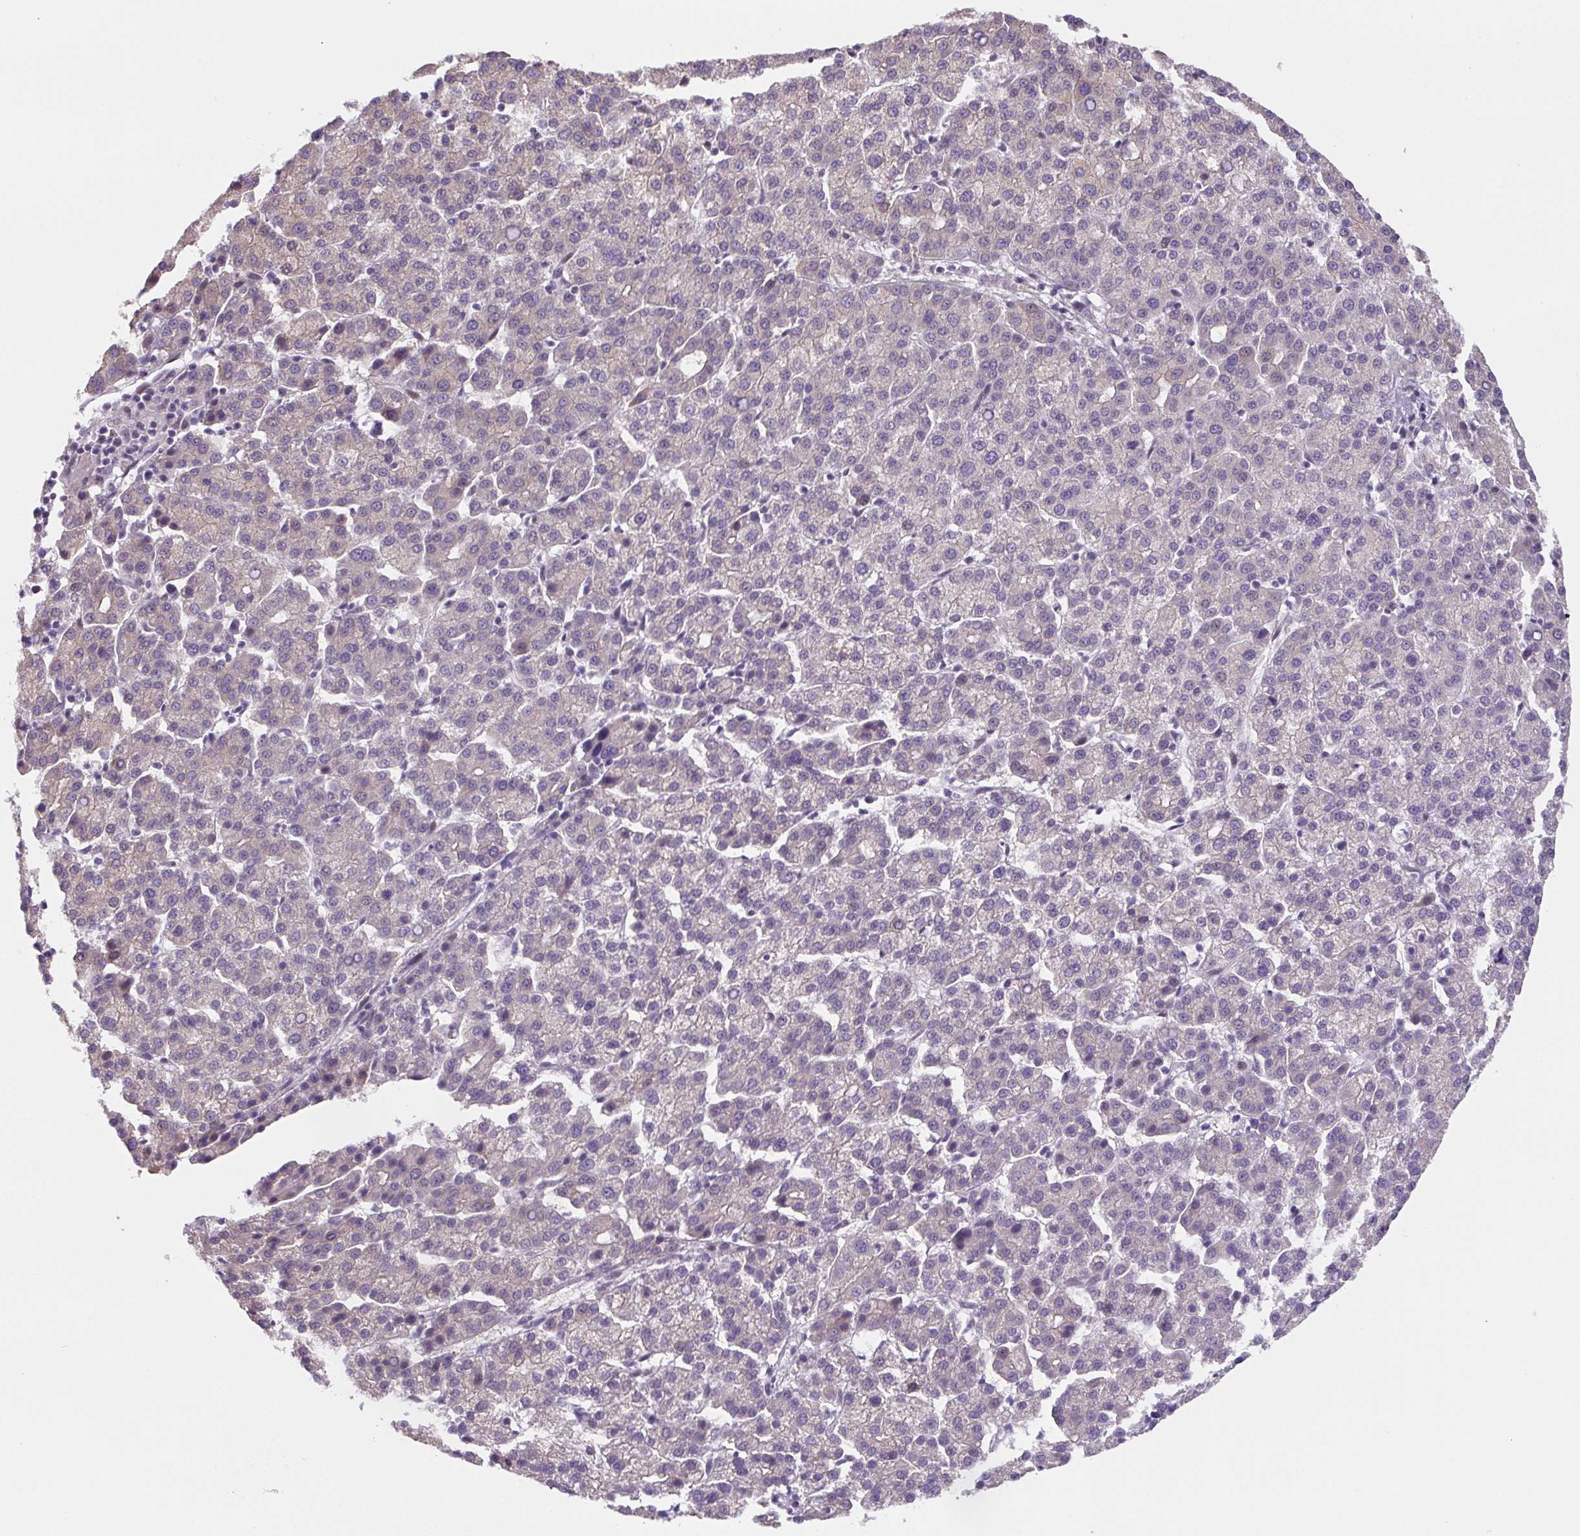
{"staining": {"intensity": "negative", "quantity": "none", "location": "none"}, "tissue": "liver cancer", "cell_type": "Tumor cells", "image_type": "cancer", "snomed": [{"axis": "morphology", "description": "Carcinoma, Hepatocellular, NOS"}, {"axis": "topography", "description": "Liver"}], "caption": "There is no significant positivity in tumor cells of liver hepatocellular carcinoma. The staining was performed using DAB to visualize the protein expression in brown, while the nuclei were stained in blue with hematoxylin (Magnification: 20x).", "gene": "TAF1A", "patient": {"sex": "female", "age": 58}}